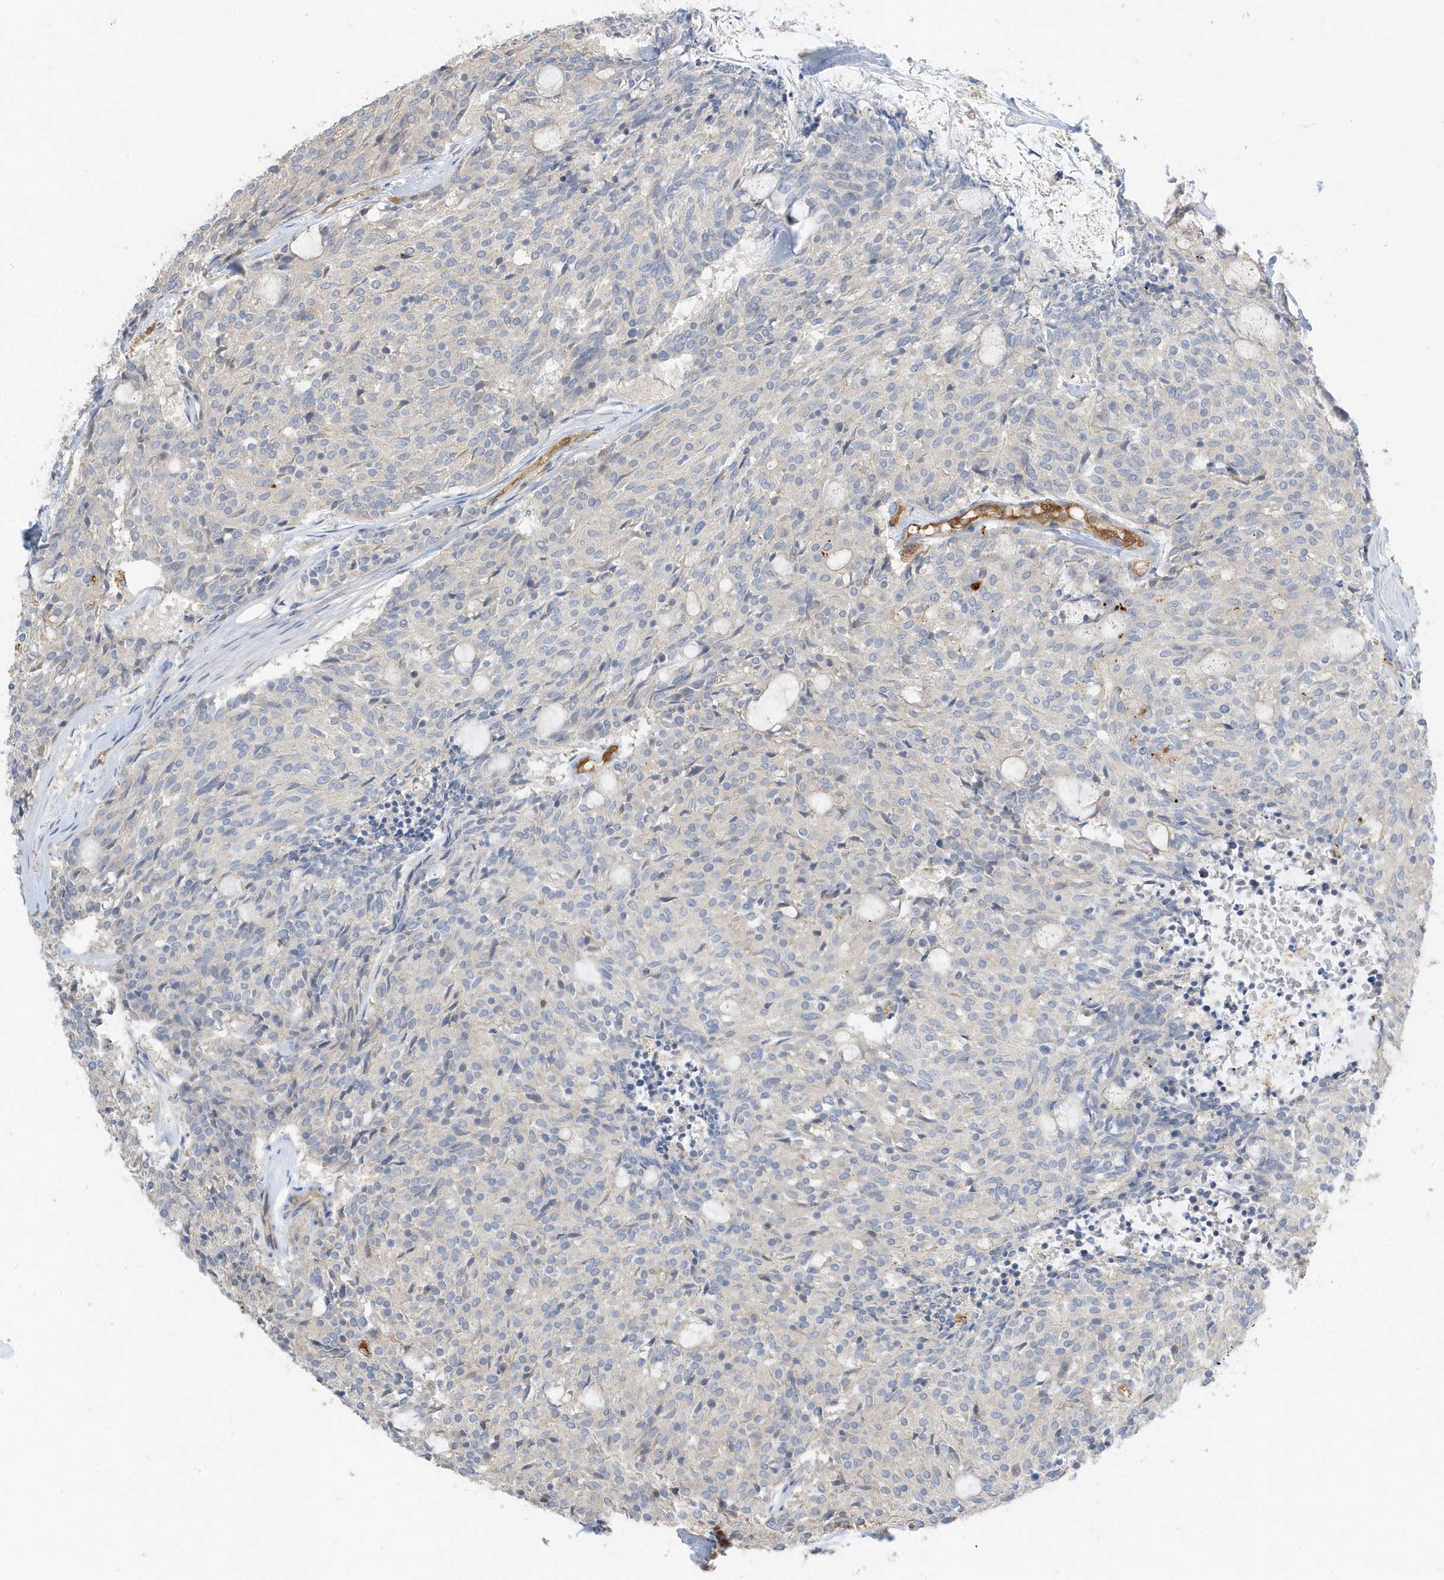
{"staining": {"intensity": "negative", "quantity": "none", "location": "none"}, "tissue": "carcinoid", "cell_type": "Tumor cells", "image_type": "cancer", "snomed": [{"axis": "morphology", "description": "Carcinoid, malignant, NOS"}, {"axis": "topography", "description": "Pancreas"}], "caption": "An immunohistochemistry (IHC) micrograph of carcinoid is shown. There is no staining in tumor cells of carcinoid.", "gene": "USP53", "patient": {"sex": "female", "age": 54}}